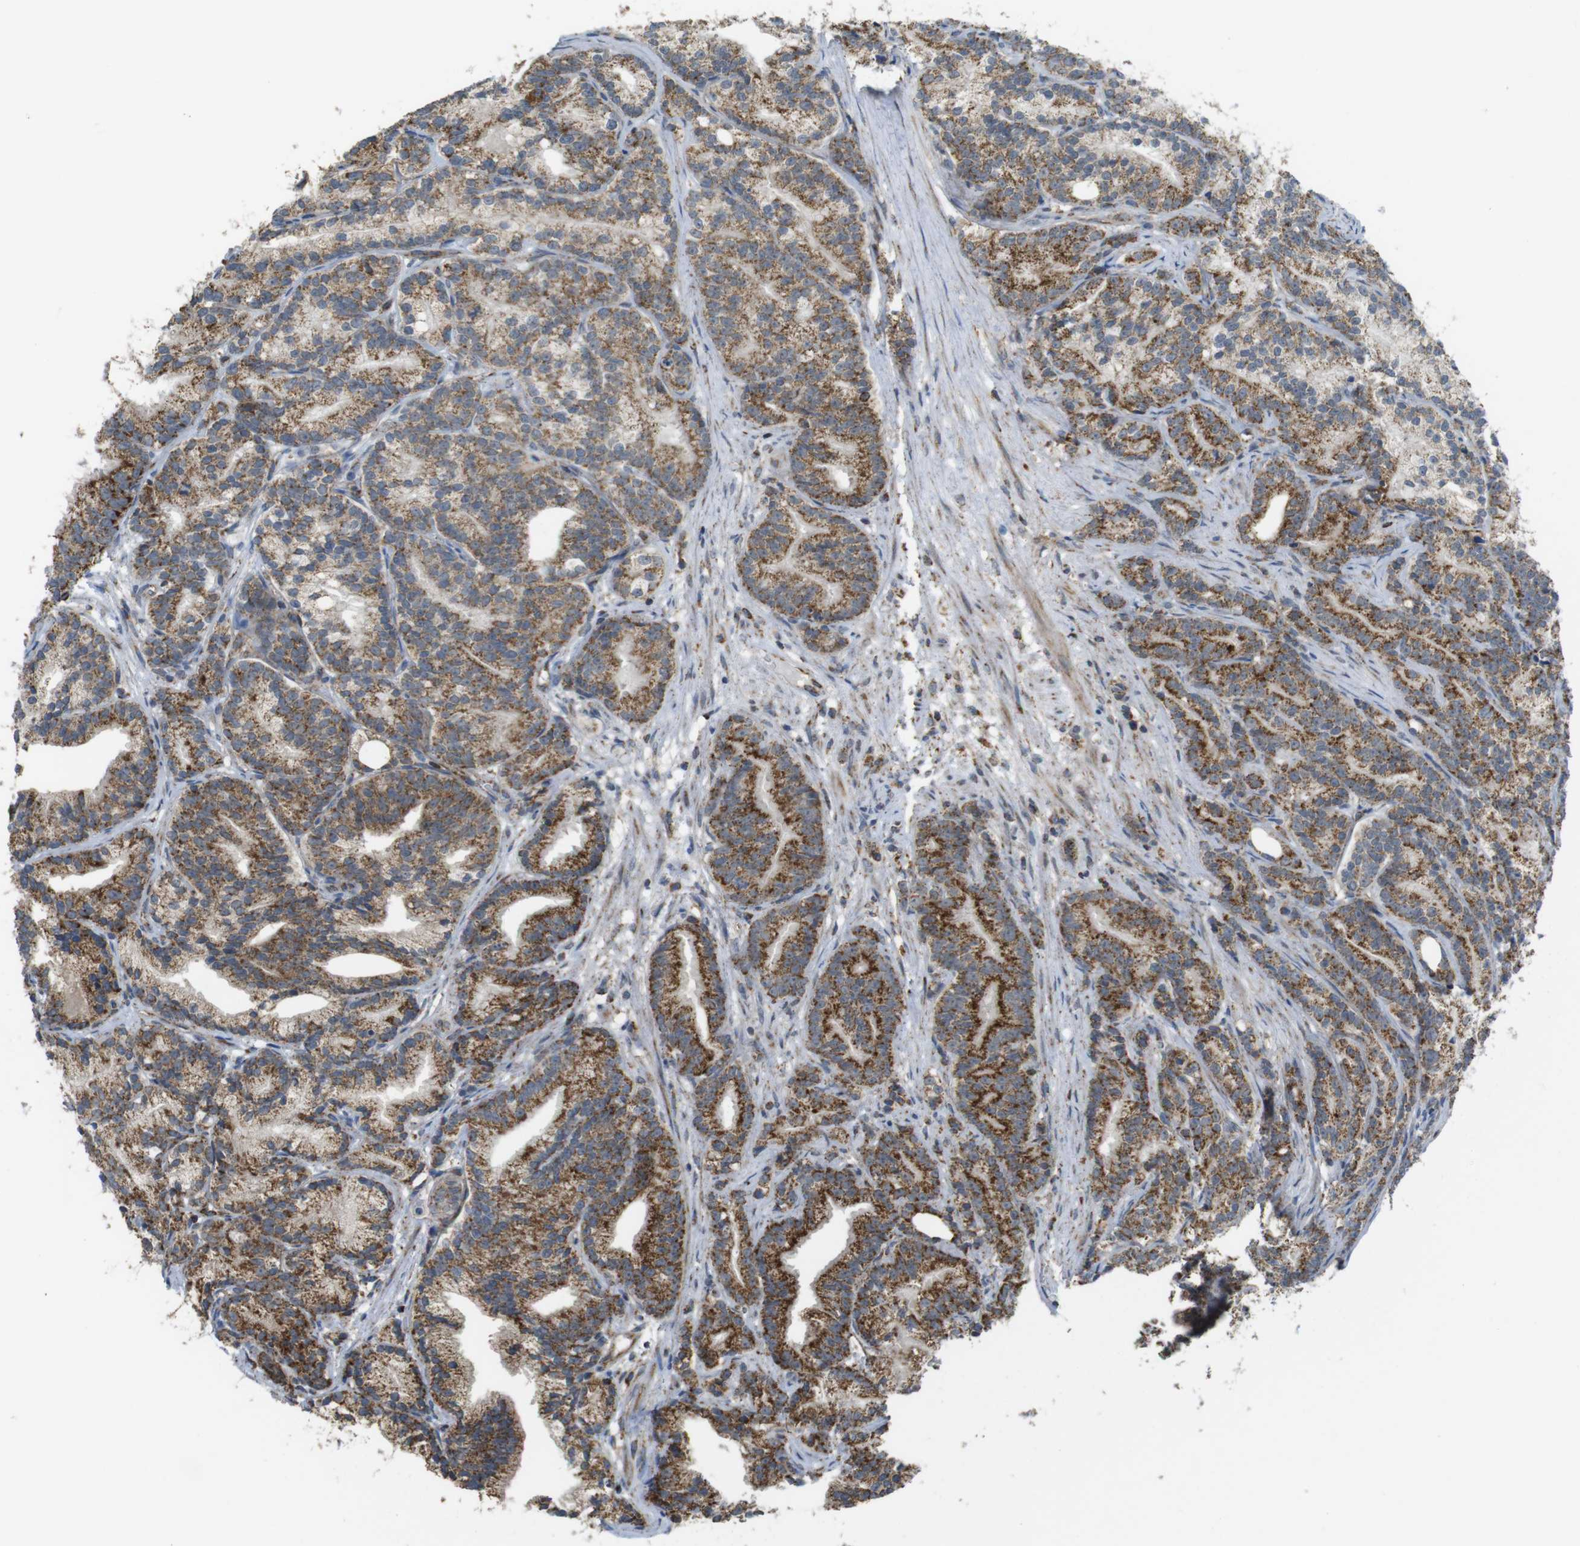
{"staining": {"intensity": "strong", "quantity": ">75%", "location": "cytoplasmic/membranous"}, "tissue": "prostate cancer", "cell_type": "Tumor cells", "image_type": "cancer", "snomed": [{"axis": "morphology", "description": "Adenocarcinoma, Low grade"}, {"axis": "topography", "description": "Prostate"}], "caption": "Low-grade adenocarcinoma (prostate) stained with DAB (3,3'-diaminobenzidine) immunohistochemistry (IHC) reveals high levels of strong cytoplasmic/membranous expression in about >75% of tumor cells.", "gene": "CALHM2", "patient": {"sex": "male", "age": 89}}